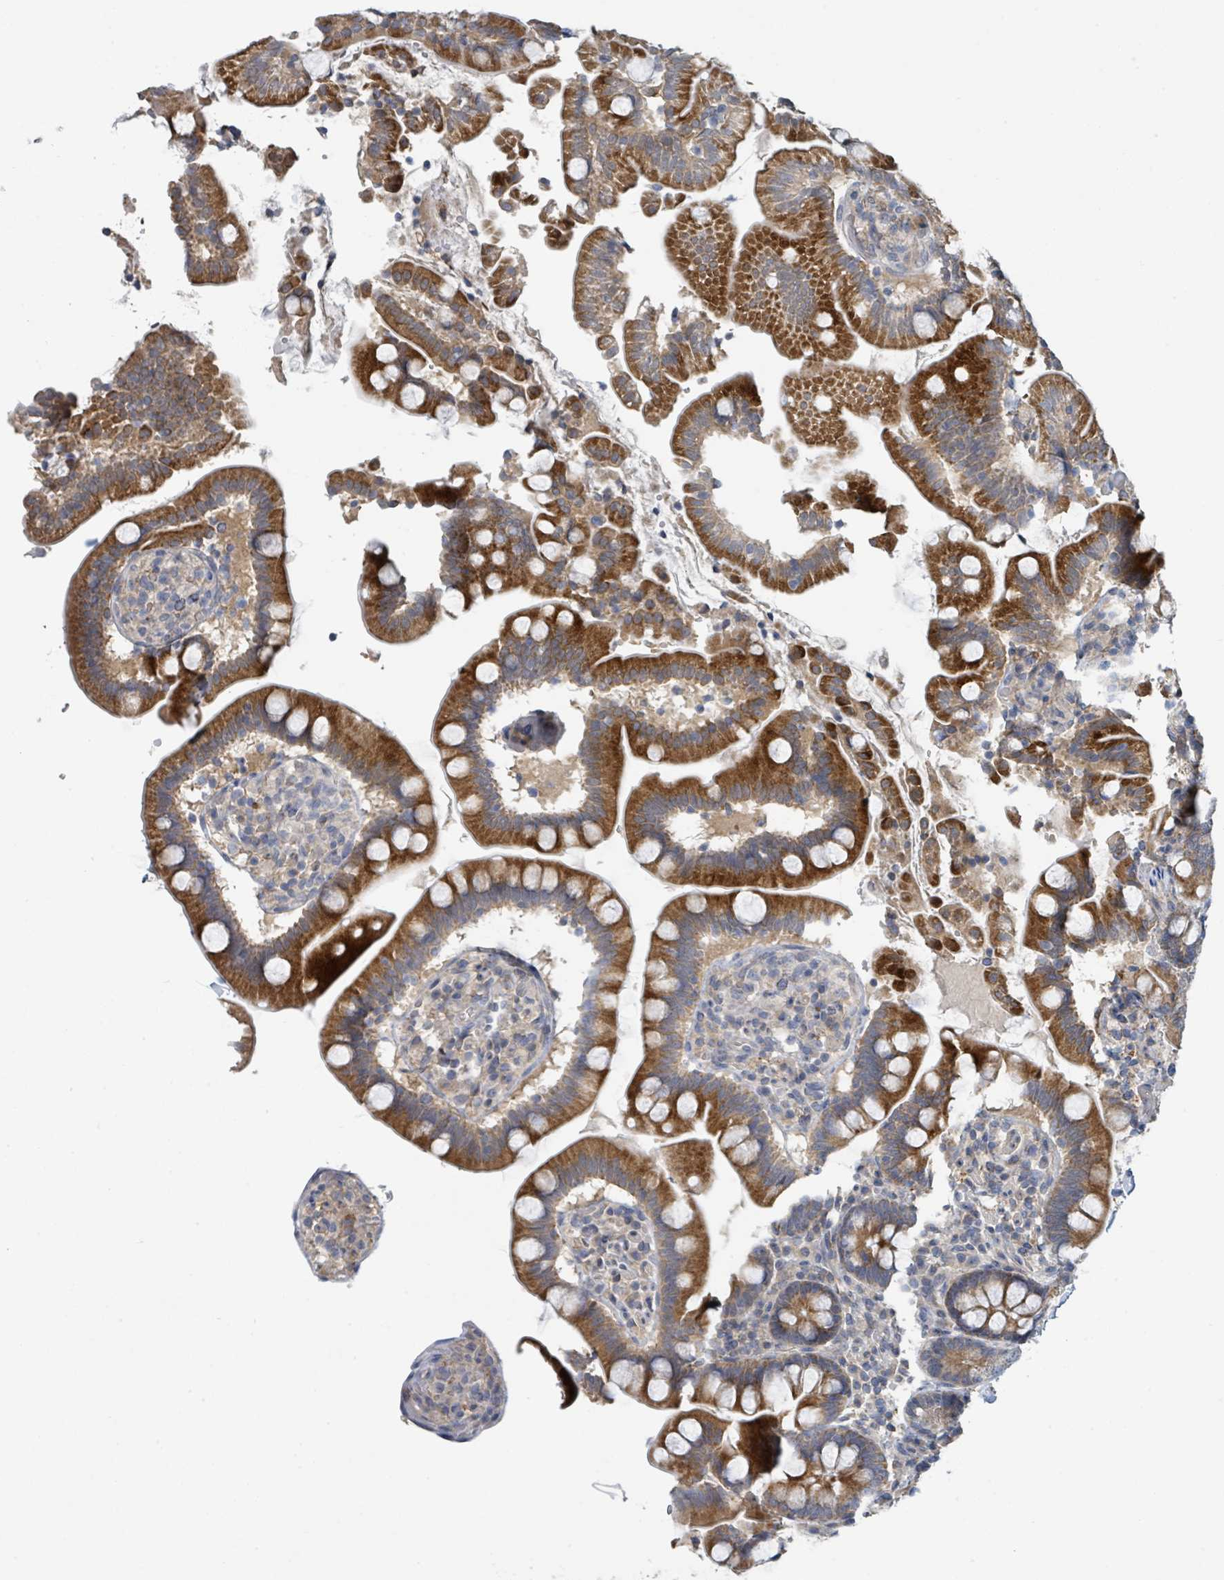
{"staining": {"intensity": "strong", "quantity": ">75%", "location": "cytoplasmic/membranous"}, "tissue": "small intestine", "cell_type": "Glandular cells", "image_type": "normal", "snomed": [{"axis": "morphology", "description": "Normal tissue, NOS"}, {"axis": "topography", "description": "Small intestine"}], "caption": "DAB immunohistochemical staining of benign human small intestine reveals strong cytoplasmic/membranous protein expression in approximately >75% of glandular cells. (Stains: DAB (3,3'-diaminobenzidine) in brown, nuclei in blue, Microscopy: brightfield microscopy at high magnification).", "gene": "LRRC42", "patient": {"sex": "female", "age": 64}}